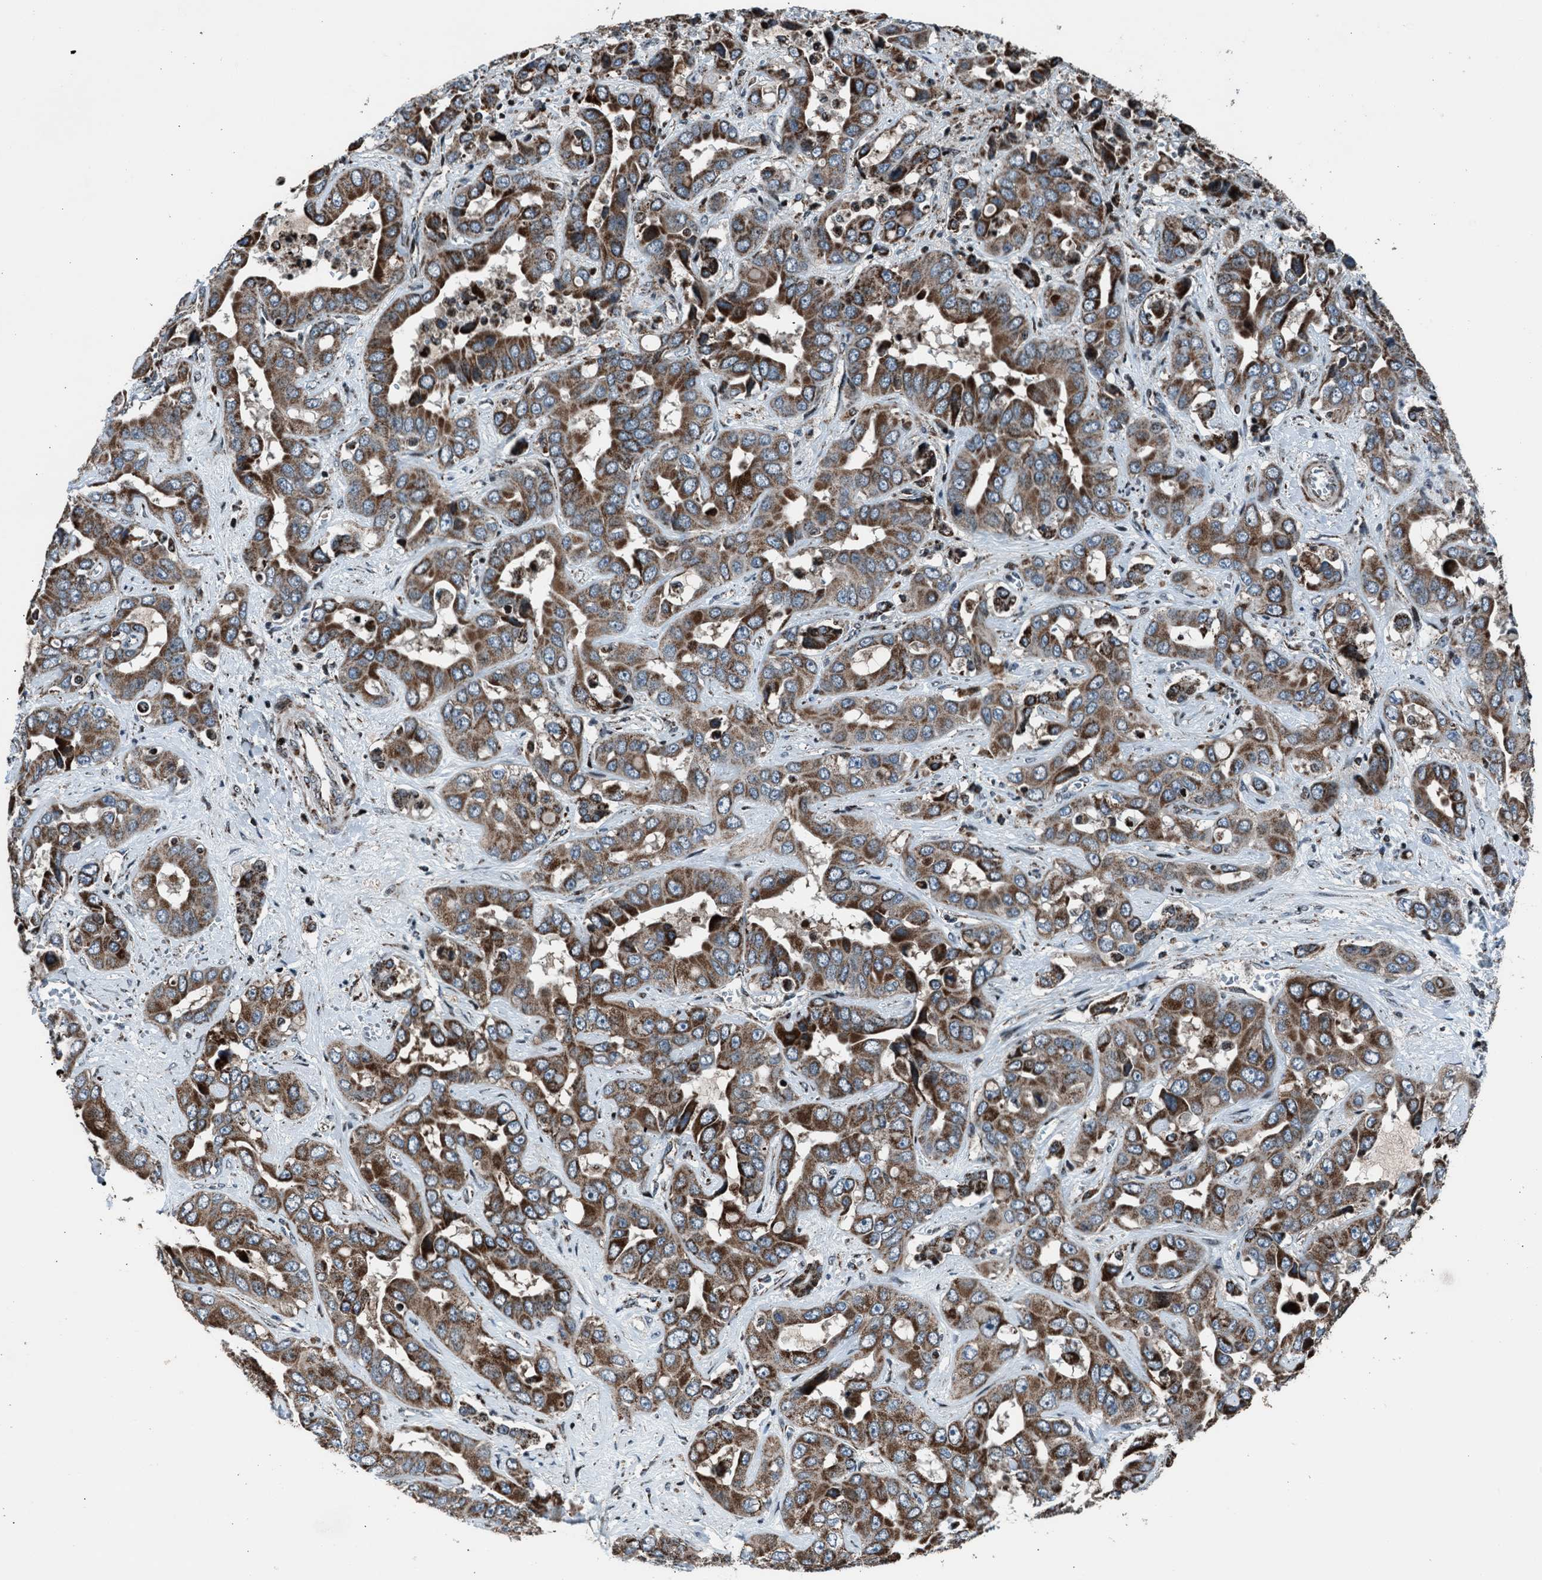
{"staining": {"intensity": "strong", "quantity": ">75%", "location": "cytoplasmic/membranous"}, "tissue": "liver cancer", "cell_type": "Tumor cells", "image_type": "cancer", "snomed": [{"axis": "morphology", "description": "Cholangiocarcinoma"}, {"axis": "topography", "description": "Liver"}], "caption": "Immunohistochemistry of cholangiocarcinoma (liver) demonstrates high levels of strong cytoplasmic/membranous staining in approximately >75% of tumor cells.", "gene": "MORC3", "patient": {"sex": "female", "age": 52}}